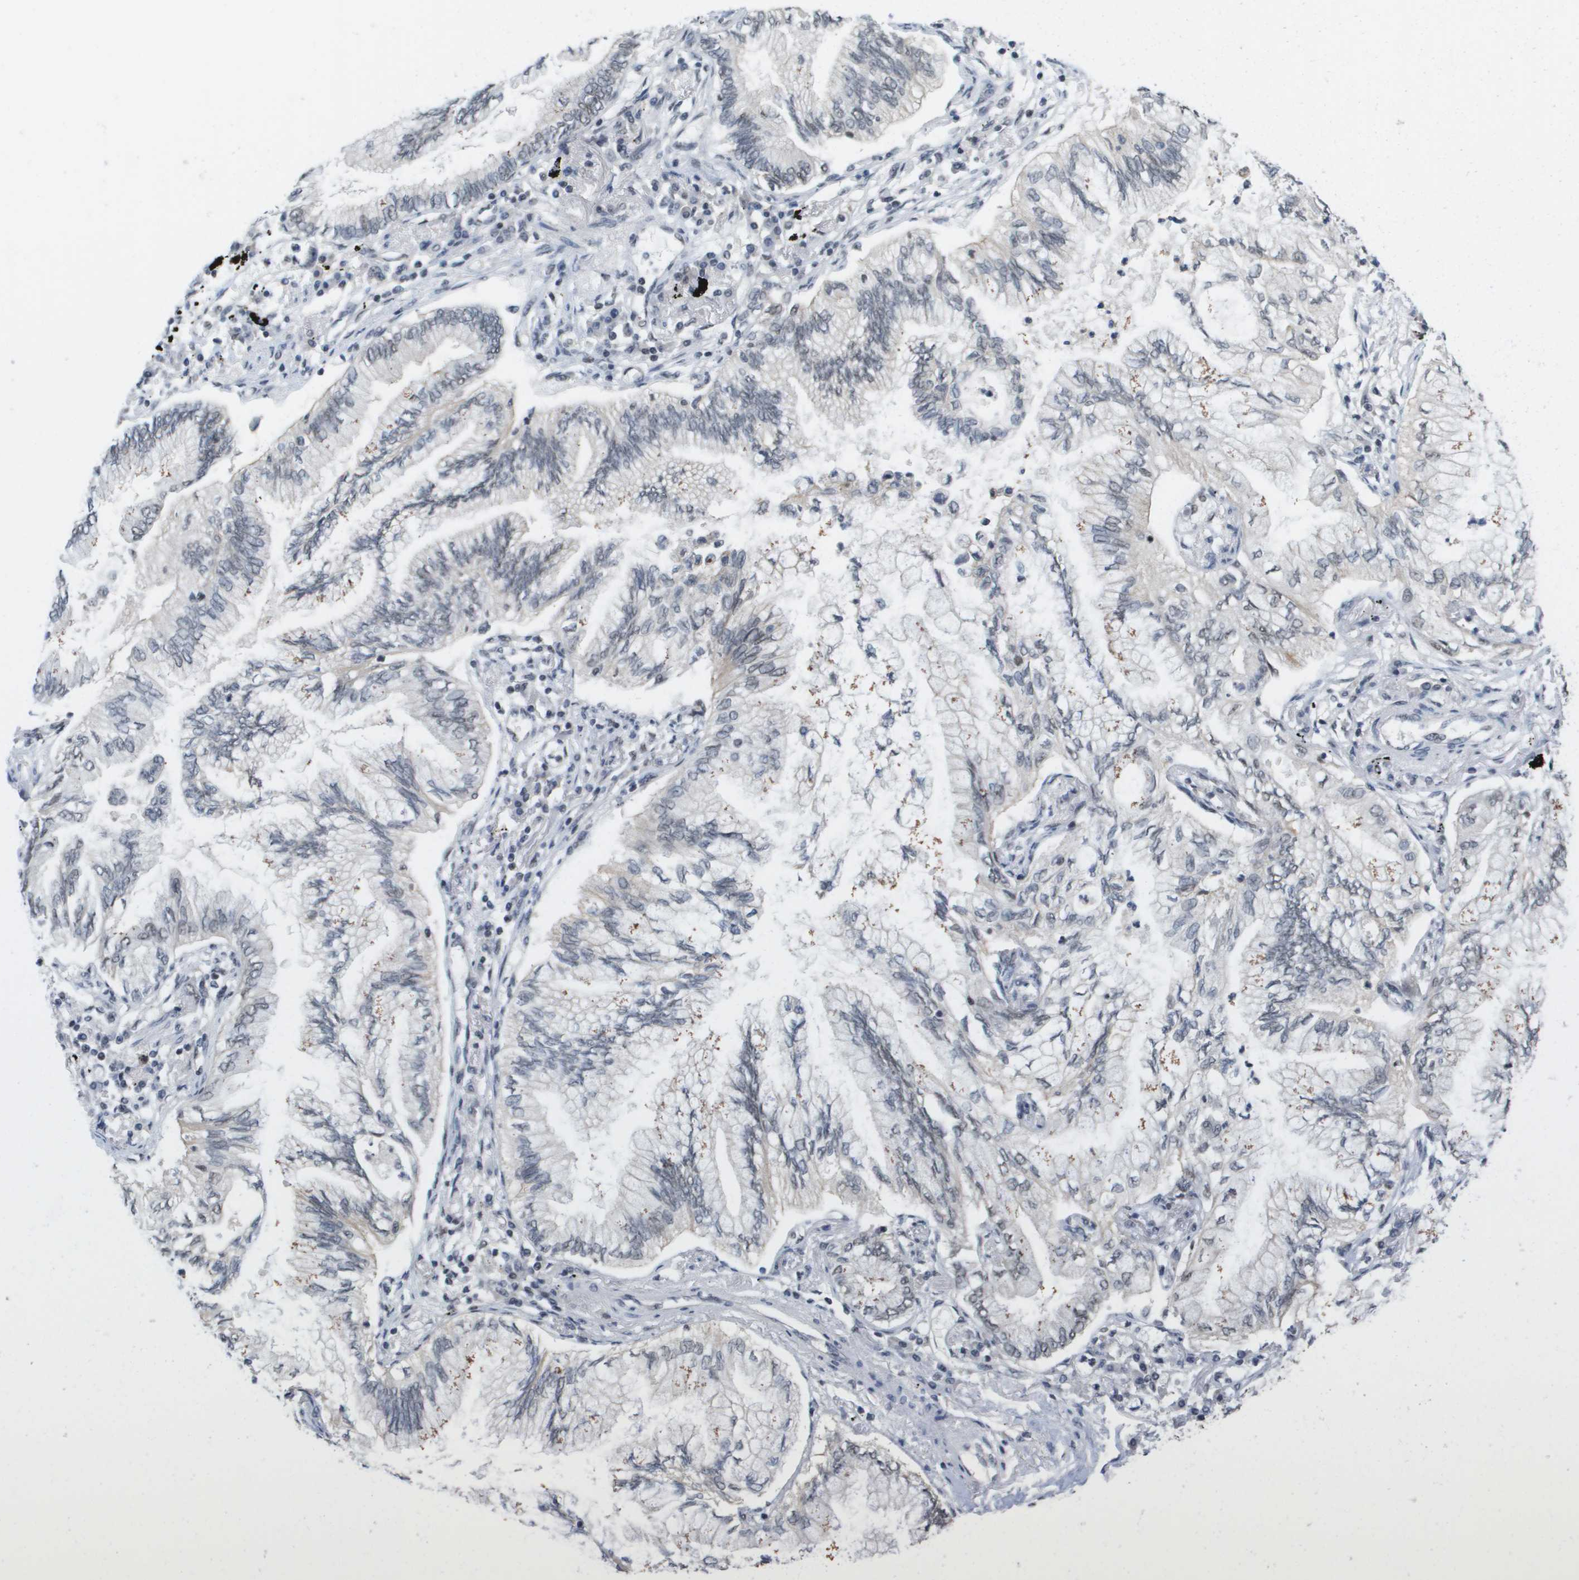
{"staining": {"intensity": "negative", "quantity": "none", "location": "none"}, "tissue": "lung cancer", "cell_type": "Tumor cells", "image_type": "cancer", "snomed": [{"axis": "morphology", "description": "Normal tissue, NOS"}, {"axis": "morphology", "description": "Adenocarcinoma, NOS"}, {"axis": "topography", "description": "Bronchus"}, {"axis": "topography", "description": "Lung"}], "caption": "This is an immunohistochemistry histopathology image of adenocarcinoma (lung). There is no positivity in tumor cells.", "gene": "ISY1", "patient": {"sex": "female", "age": 70}}